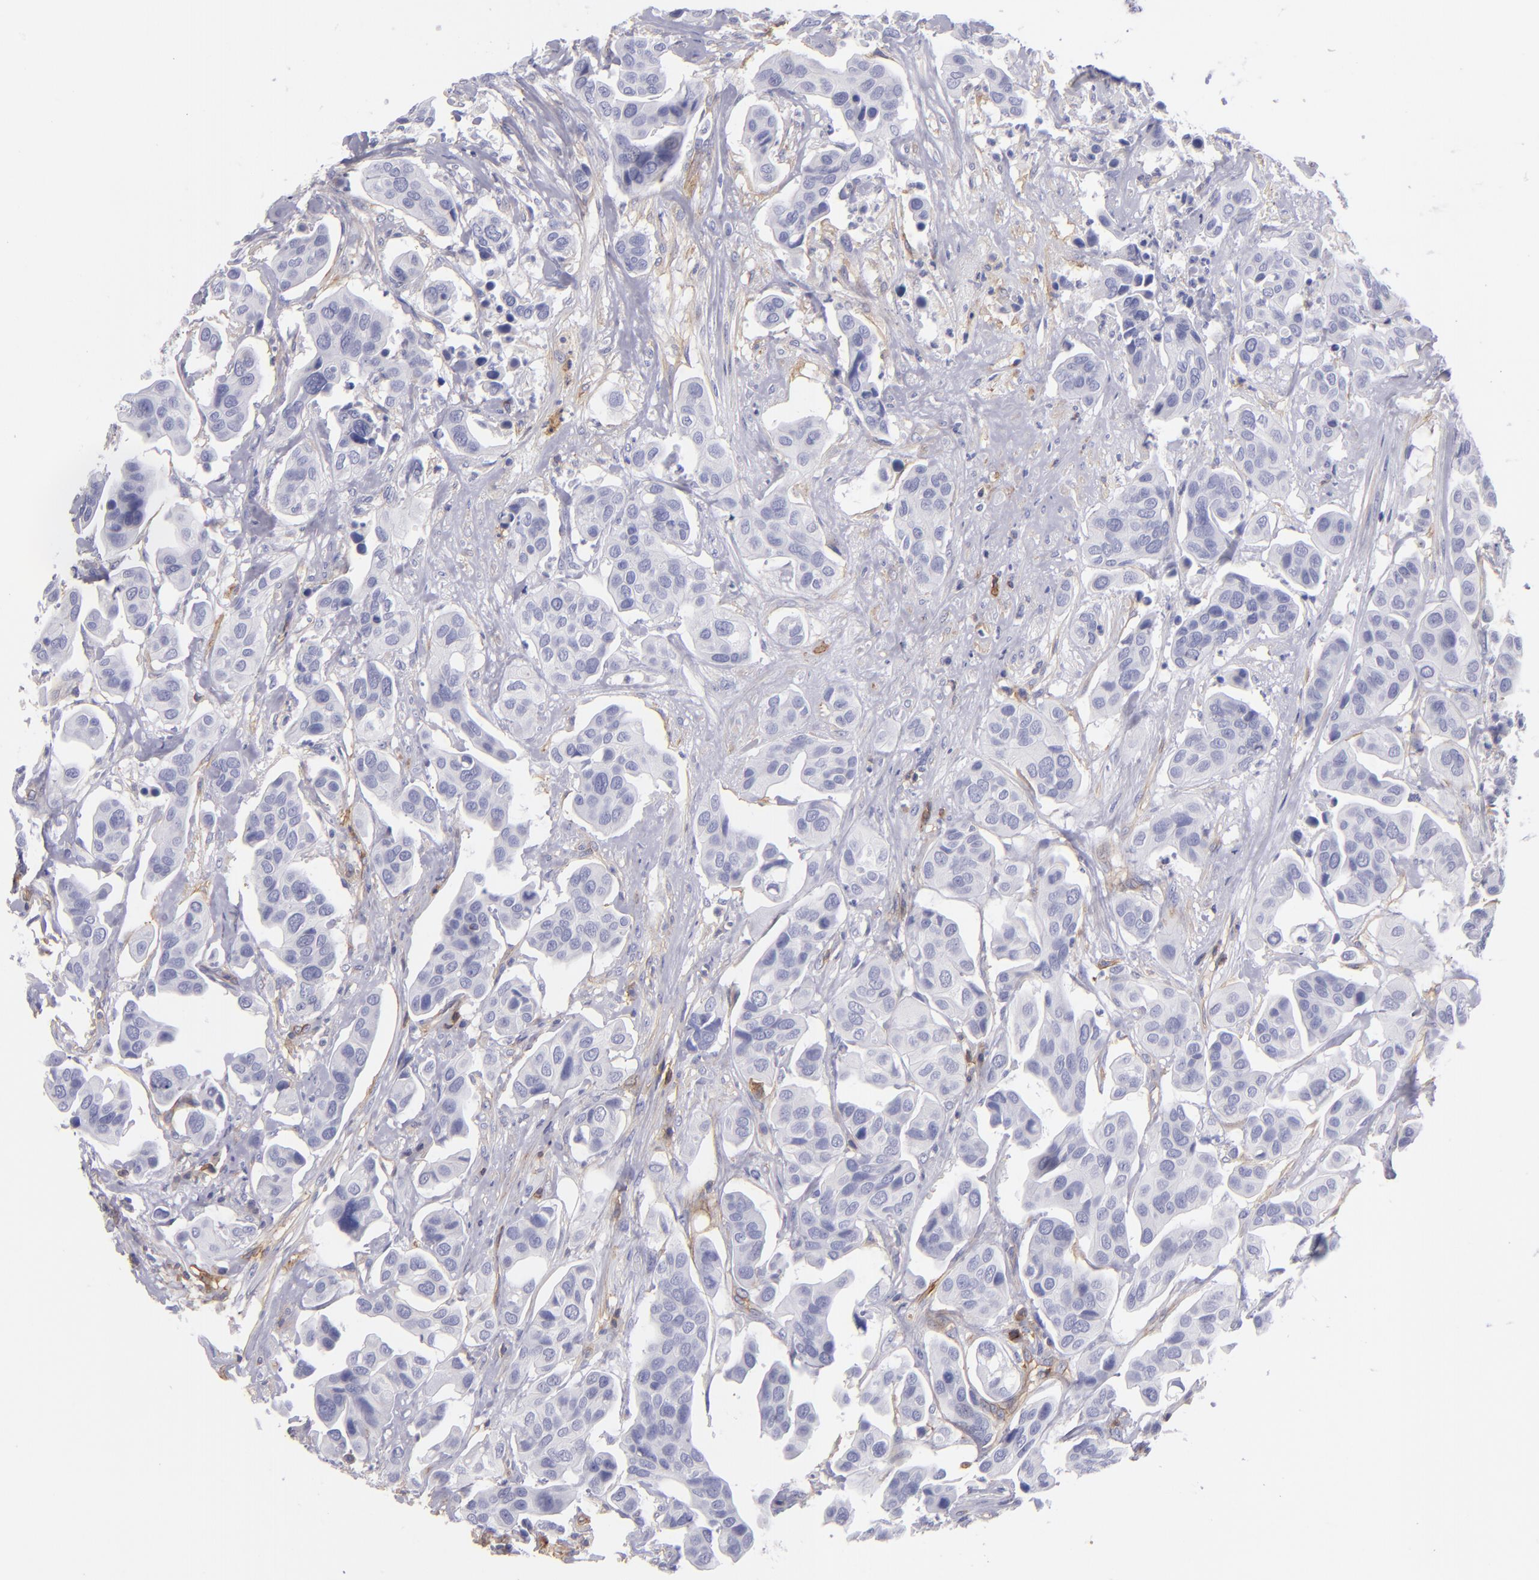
{"staining": {"intensity": "negative", "quantity": "none", "location": "none"}, "tissue": "urothelial cancer", "cell_type": "Tumor cells", "image_type": "cancer", "snomed": [{"axis": "morphology", "description": "Adenocarcinoma, NOS"}, {"axis": "topography", "description": "Urinary bladder"}], "caption": "Urothelial cancer was stained to show a protein in brown. There is no significant expression in tumor cells.", "gene": "ENTPD1", "patient": {"sex": "male", "age": 61}}